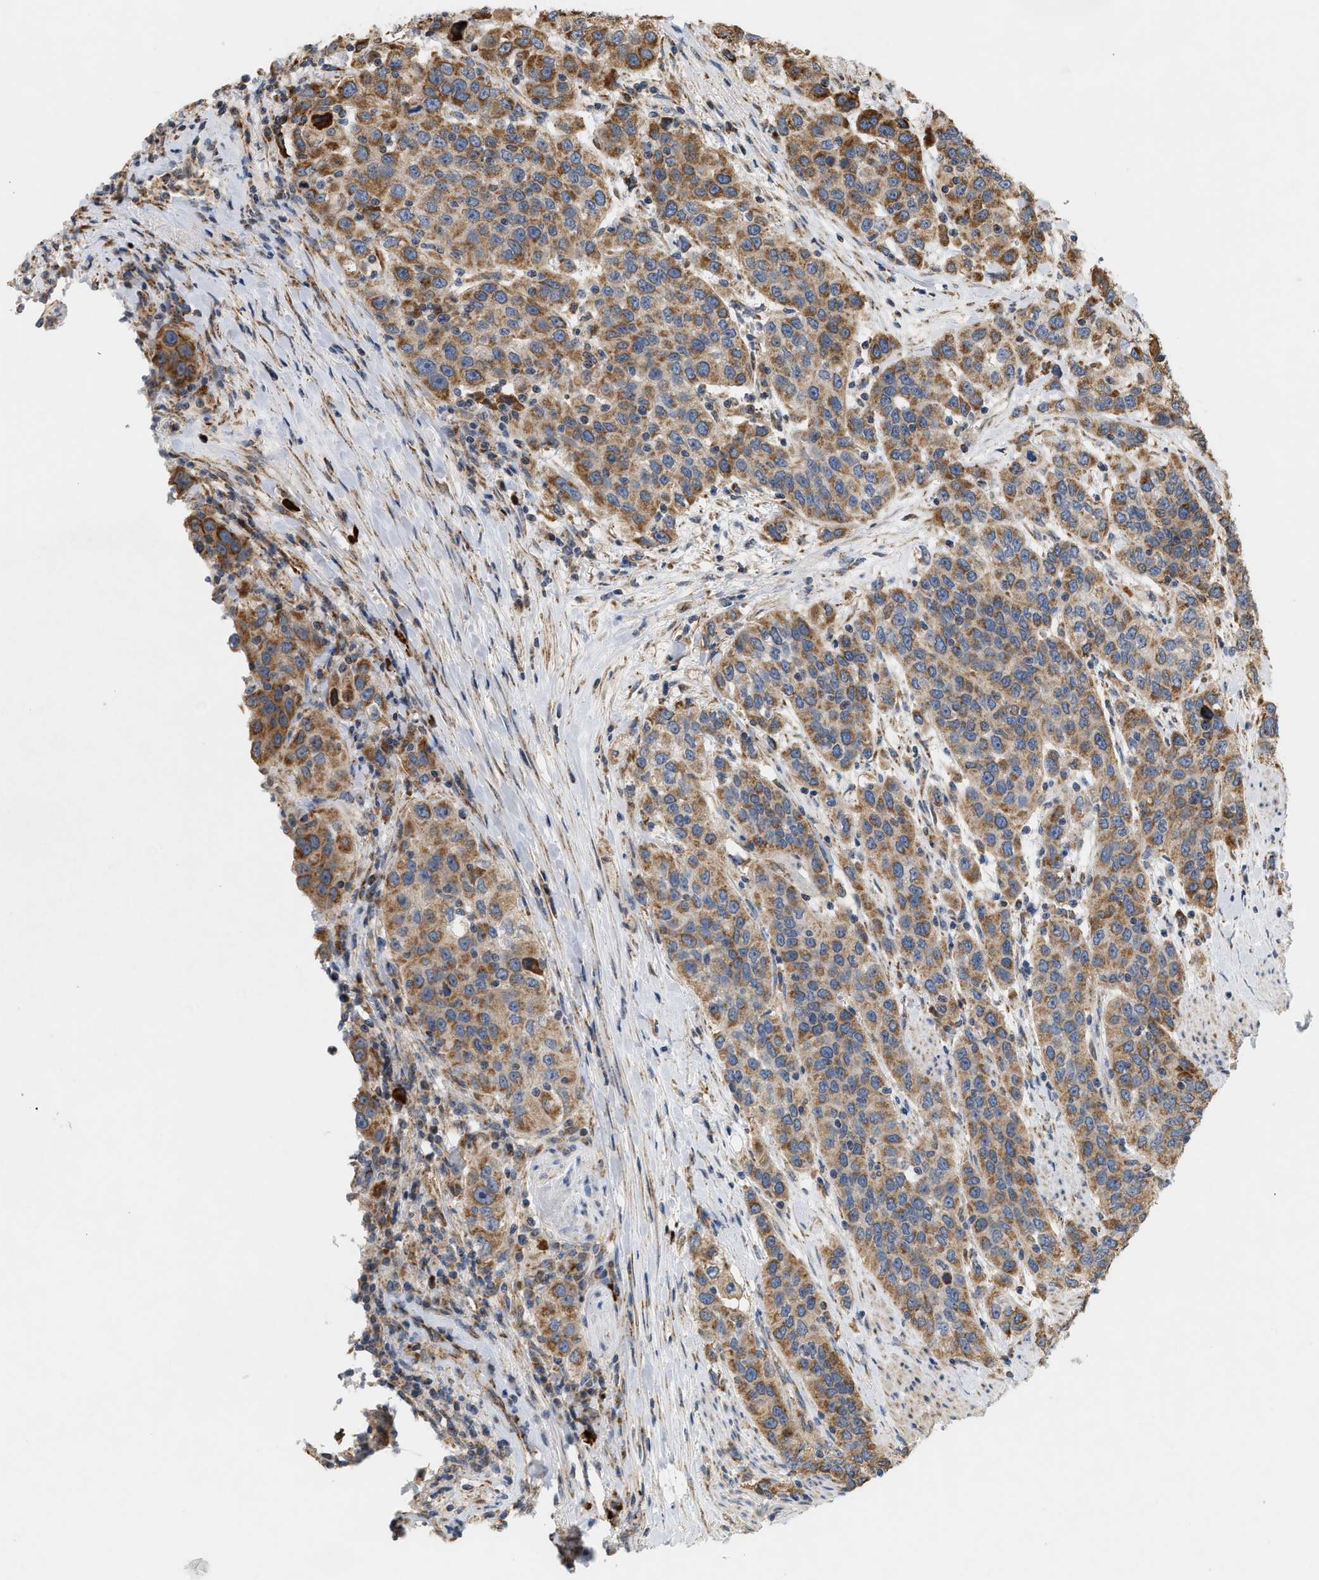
{"staining": {"intensity": "moderate", "quantity": ">75%", "location": "cytoplasmic/membranous"}, "tissue": "urothelial cancer", "cell_type": "Tumor cells", "image_type": "cancer", "snomed": [{"axis": "morphology", "description": "Urothelial carcinoma, High grade"}, {"axis": "topography", "description": "Urinary bladder"}], "caption": "Human urothelial cancer stained for a protein (brown) exhibits moderate cytoplasmic/membranous positive expression in about >75% of tumor cells.", "gene": "MCU", "patient": {"sex": "female", "age": 80}}